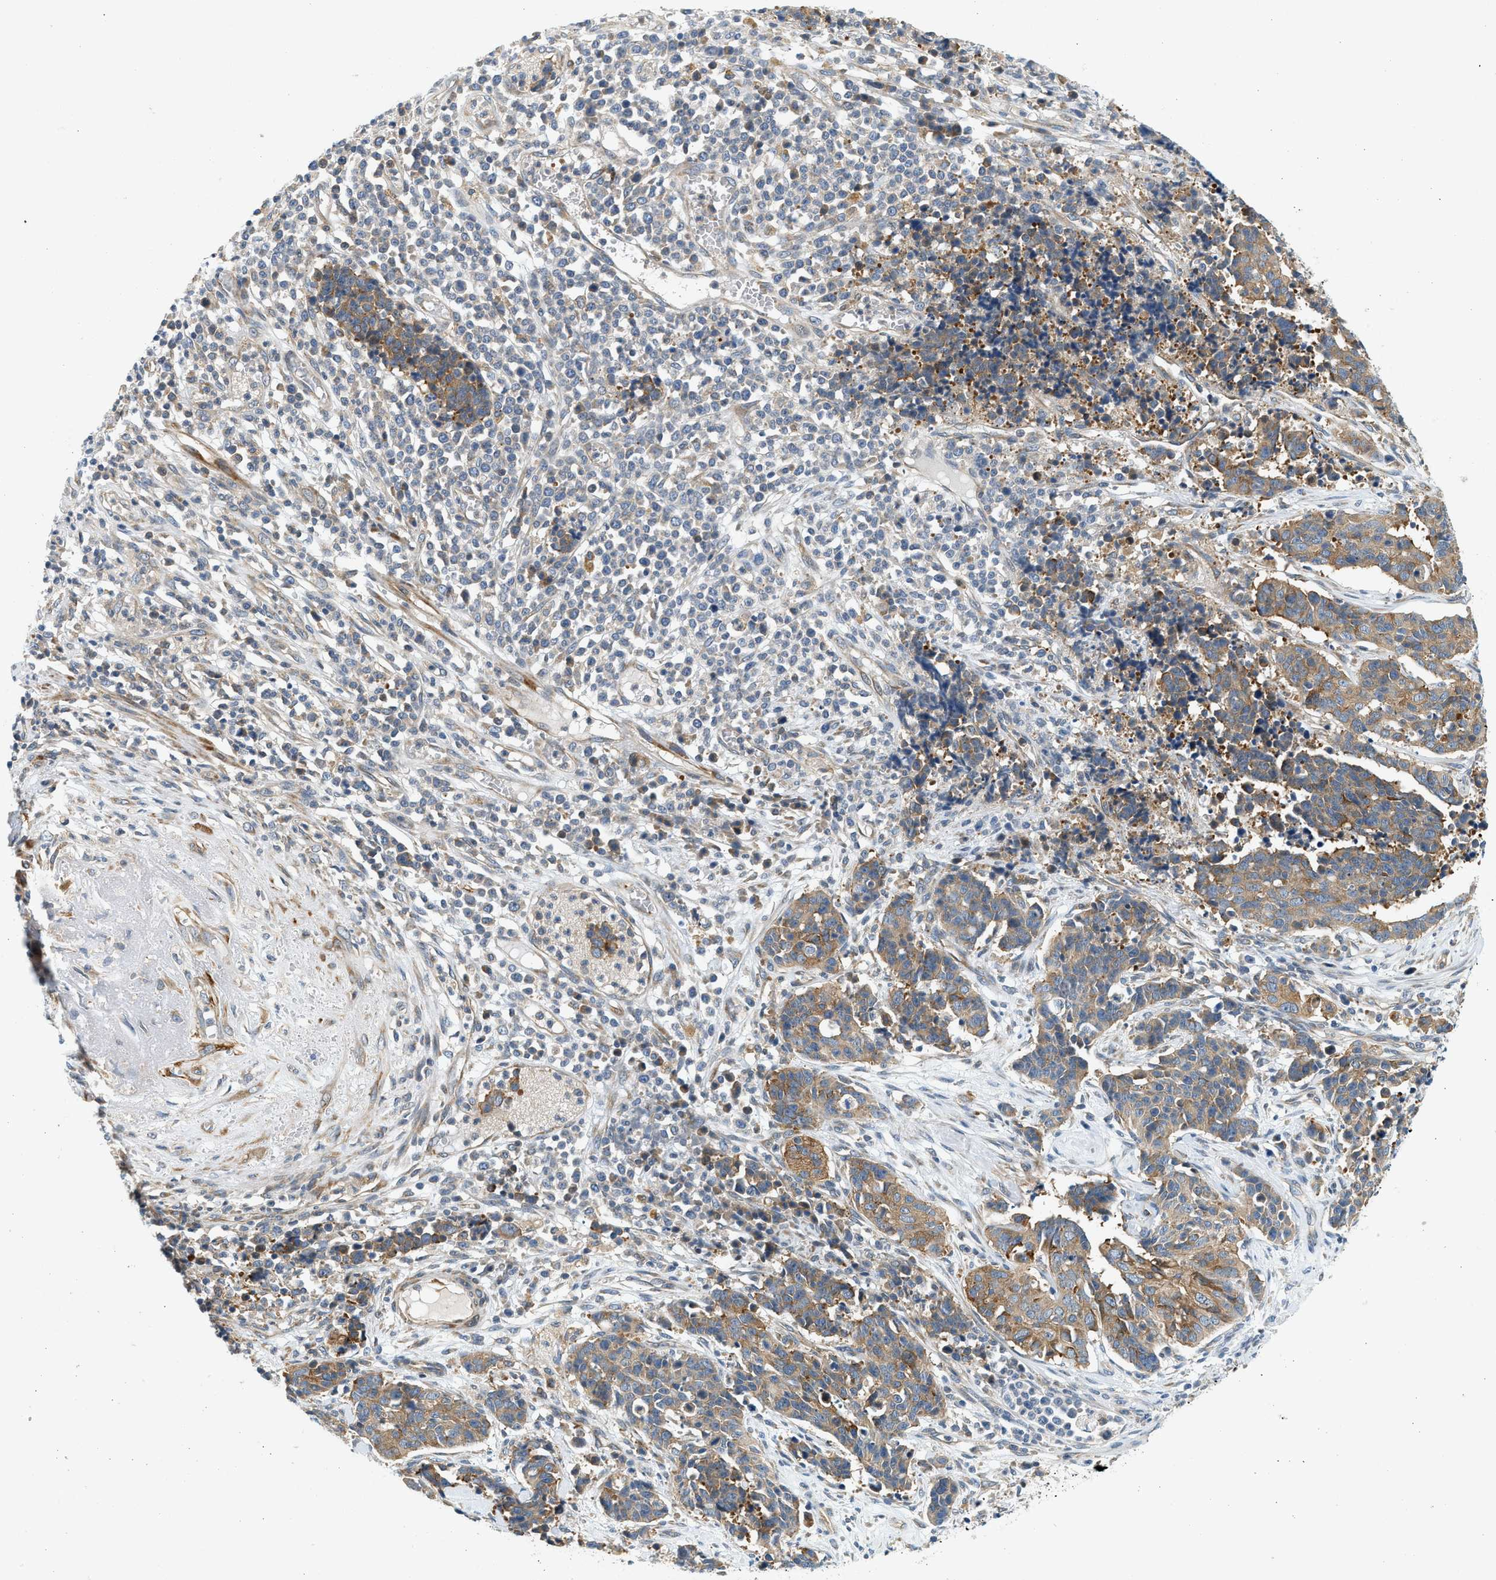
{"staining": {"intensity": "moderate", "quantity": ">75%", "location": "cytoplasmic/membranous"}, "tissue": "cervical cancer", "cell_type": "Tumor cells", "image_type": "cancer", "snomed": [{"axis": "morphology", "description": "Squamous cell carcinoma, NOS"}, {"axis": "topography", "description": "Cervix"}], "caption": "Human squamous cell carcinoma (cervical) stained with a protein marker reveals moderate staining in tumor cells.", "gene": "KDELR2", "patient": {"sex": "female", "age": 35}}